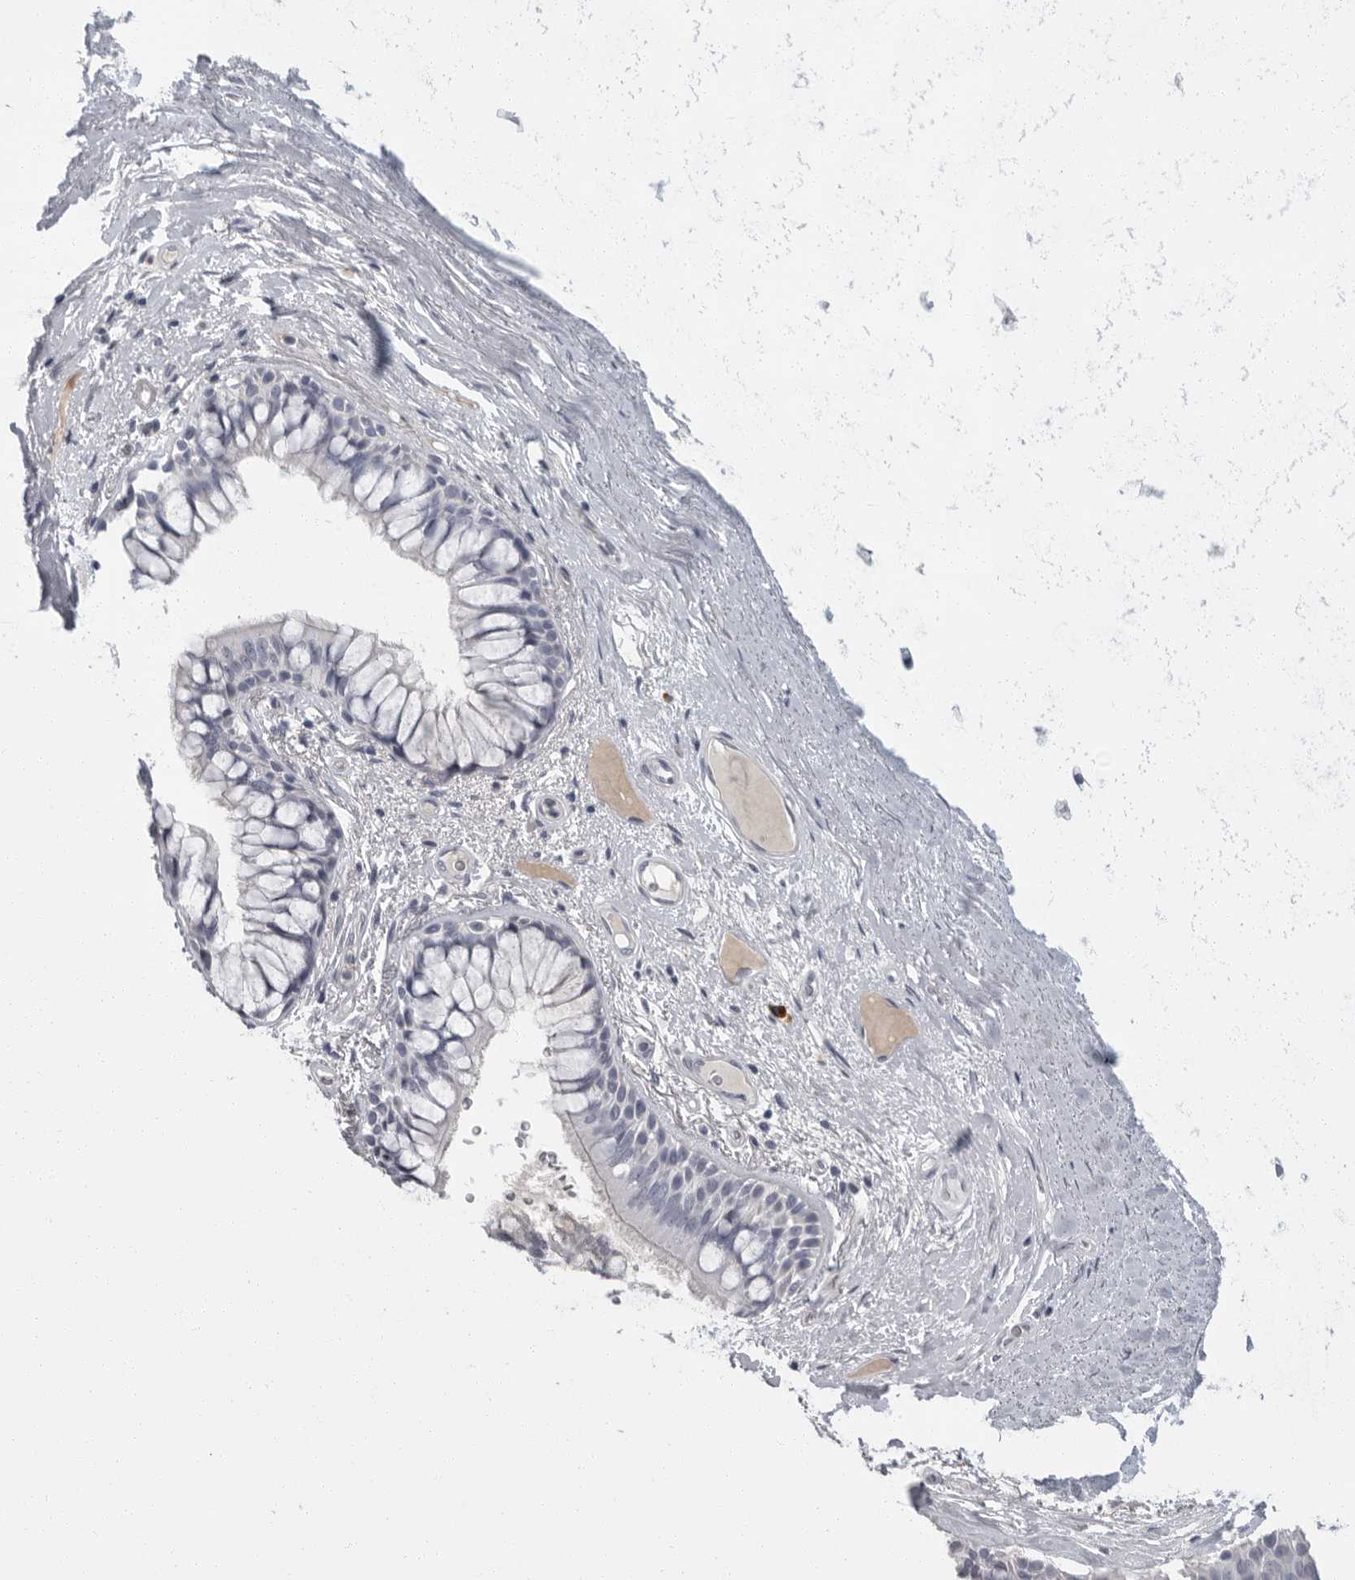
{"staining": {"intensity": "negative", "quantity": "none", "location": "none"}, "tissue": "adipose tissue", "cell_type": "Adipocytes", "image_type": "normal", "snomed": [{"axis": "morphology", "description": "Normal tissue, NOS"}, {"axis": "topography", "description": "Bronchus"}], "caption": "Immunohistochemistry (IHC) micrograph of benign adipose tissue: human adipose tissue stained with DAB (3,3'-diaminobenzidine) exhibits no significant protein expression in adipocytes.", "gene": "SLC25A39", "patient": {"sex": "male", "age": 66}}